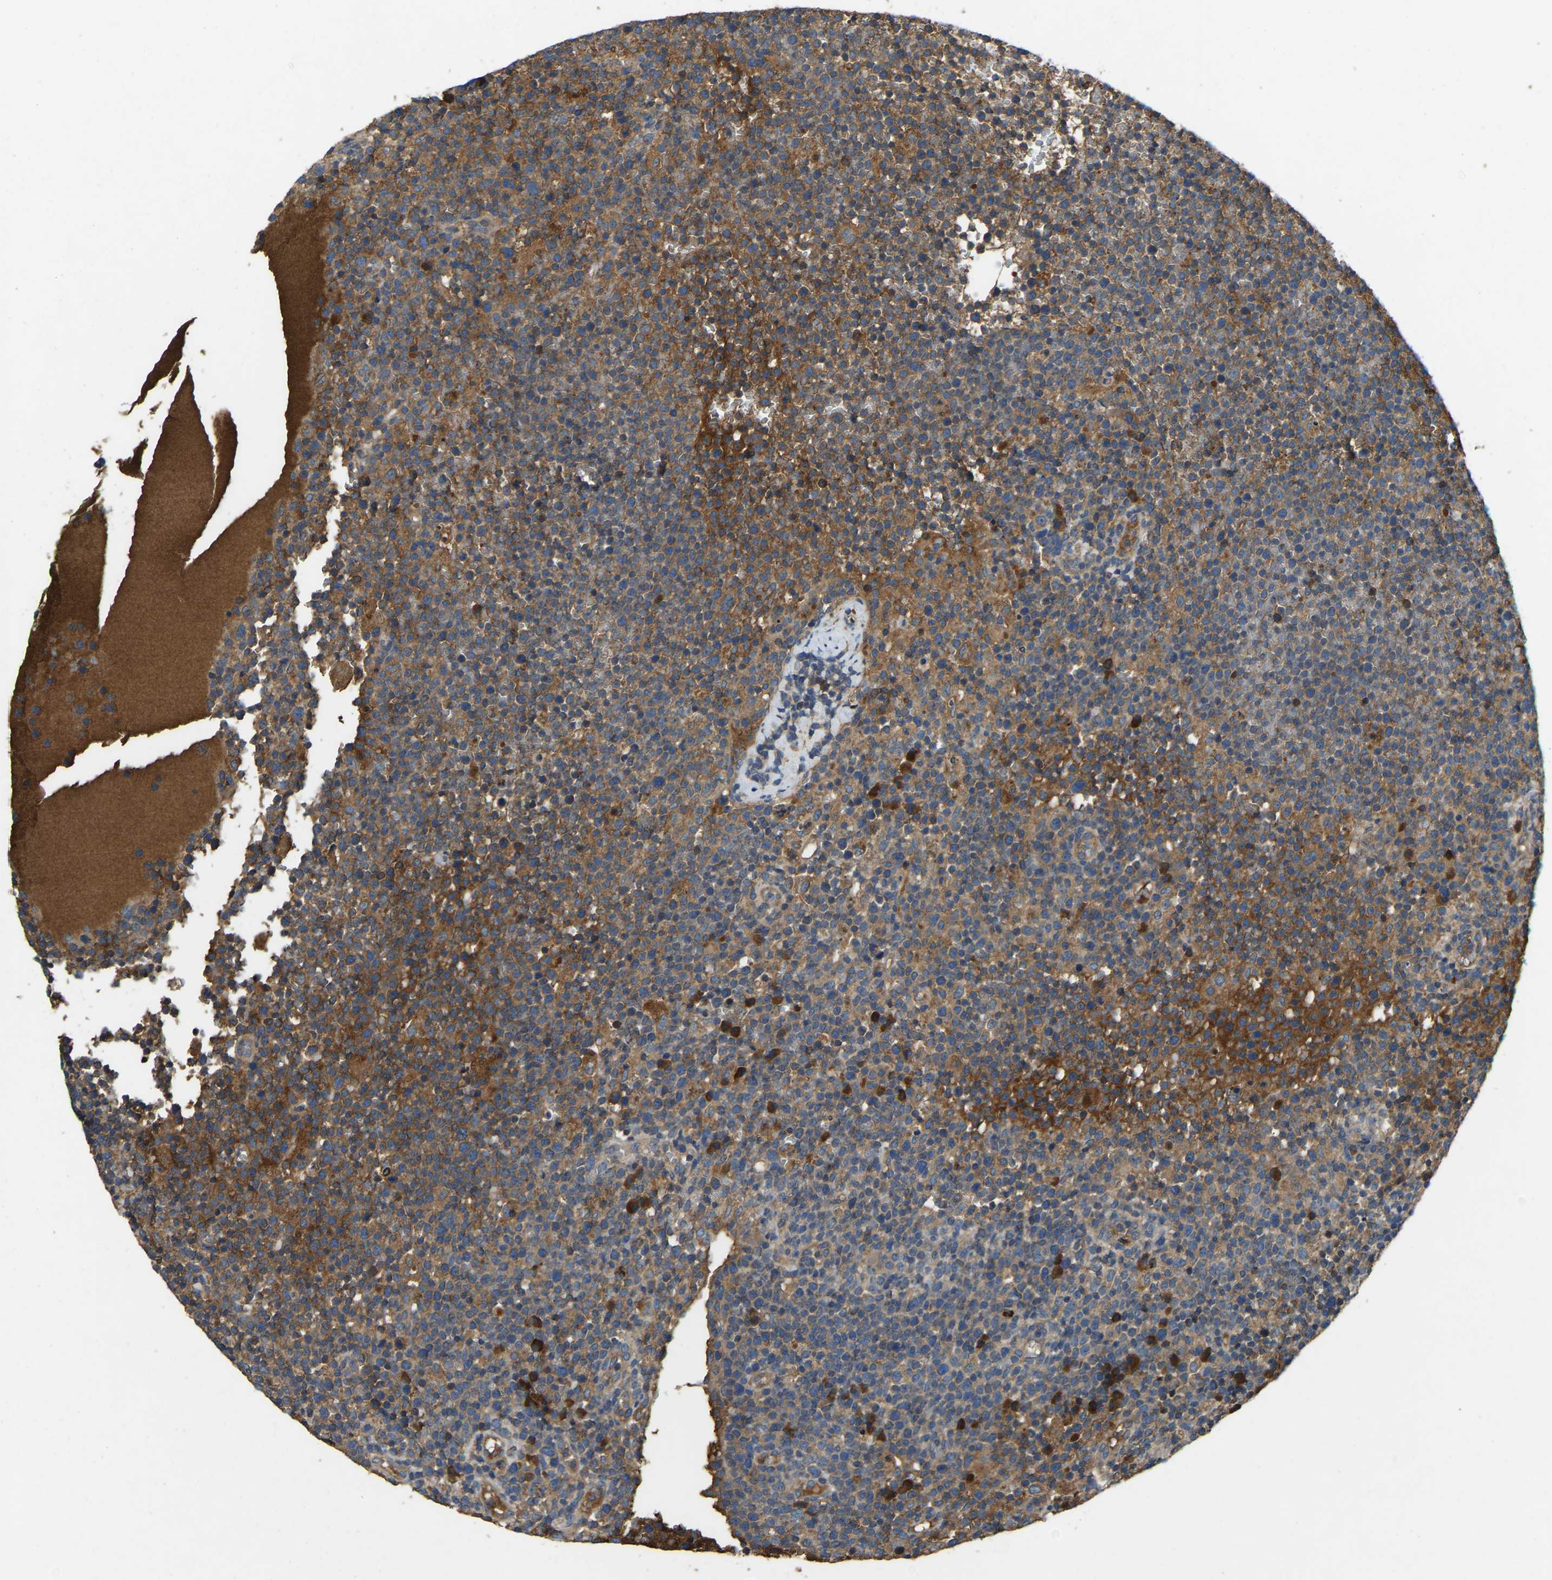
{"staining": {"intensity": "moderate", "quantity": ">75%", "location": "cytoplasmic/membranous"}, "tissue": "lymphoma", "cell_type": "Tumor cells", "image_type": "cancer", "snomed": [{"axis": "morphology", "description": "Malignant lymphoma, non-Hodgkin's type, High grade"}, {"axis": "topography", "description": "Lymph node"}], "caption": "Immunohistochemical staining of lymphoma reveals moderate cytoplasmic/membranous protein positivity in approximately >75% of tumor cells.", "gene": "ATP8B1", "patient": {"sex": "male", "age": 61}}